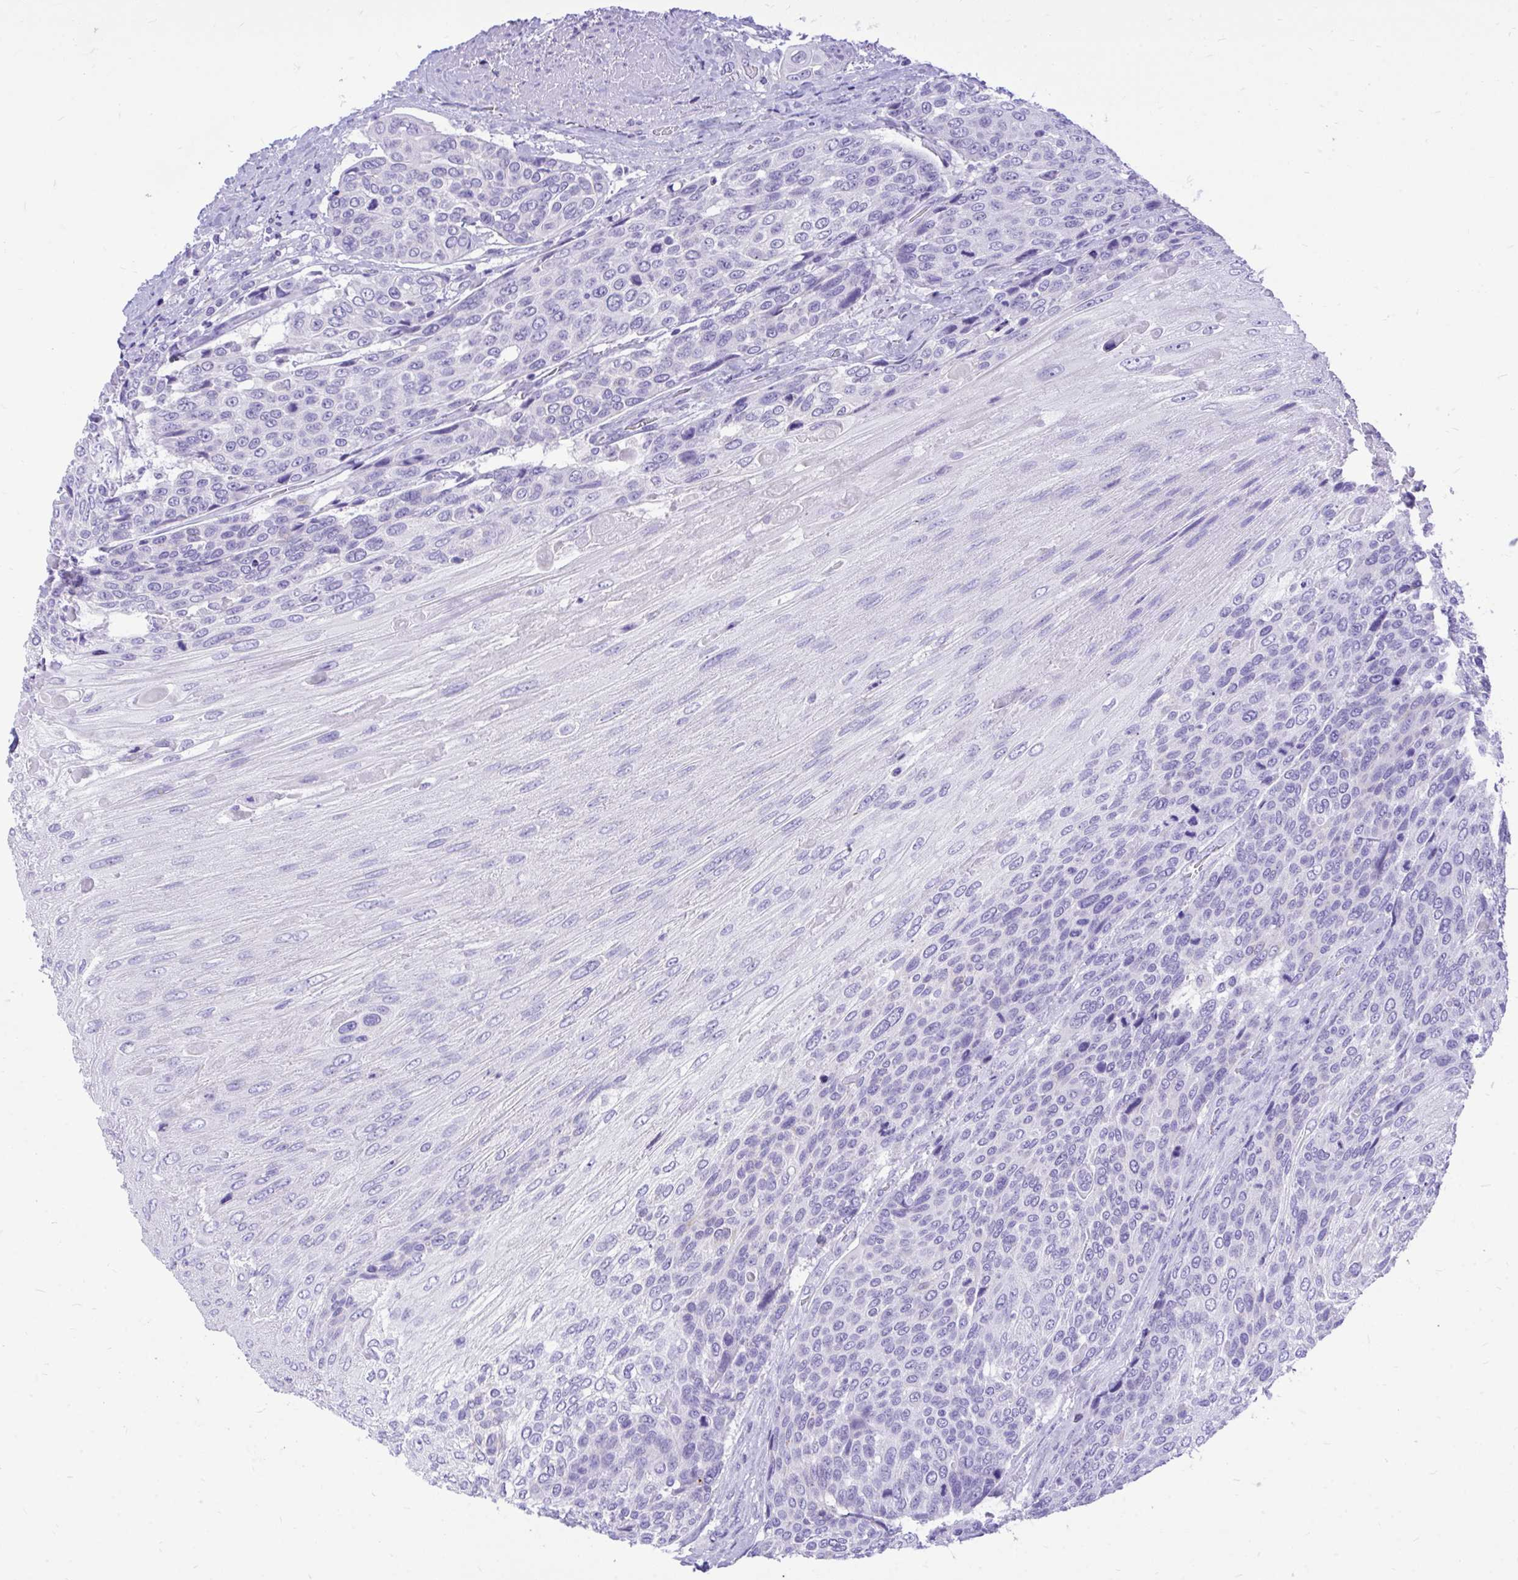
{"staining": {"intensity": "negative", "quantity": "none", "location": "none"}, "tissue": "urothelial cancer", "cell_type": "Tumor cells", "image_type": "cancer", "snomed": [{"axis": "morphology", "description": "Urothelial carcinoma, High grade"}, {"axis": "topography", "description": "Urinary bladder"}], "caption": "An immunohistochemistry micrograph of urothelial cancer is shown. There is no staining in tumor cells of urothelial cancer.", "gene": "MON1A", "patient": {"sex": "female", "age": 70}}